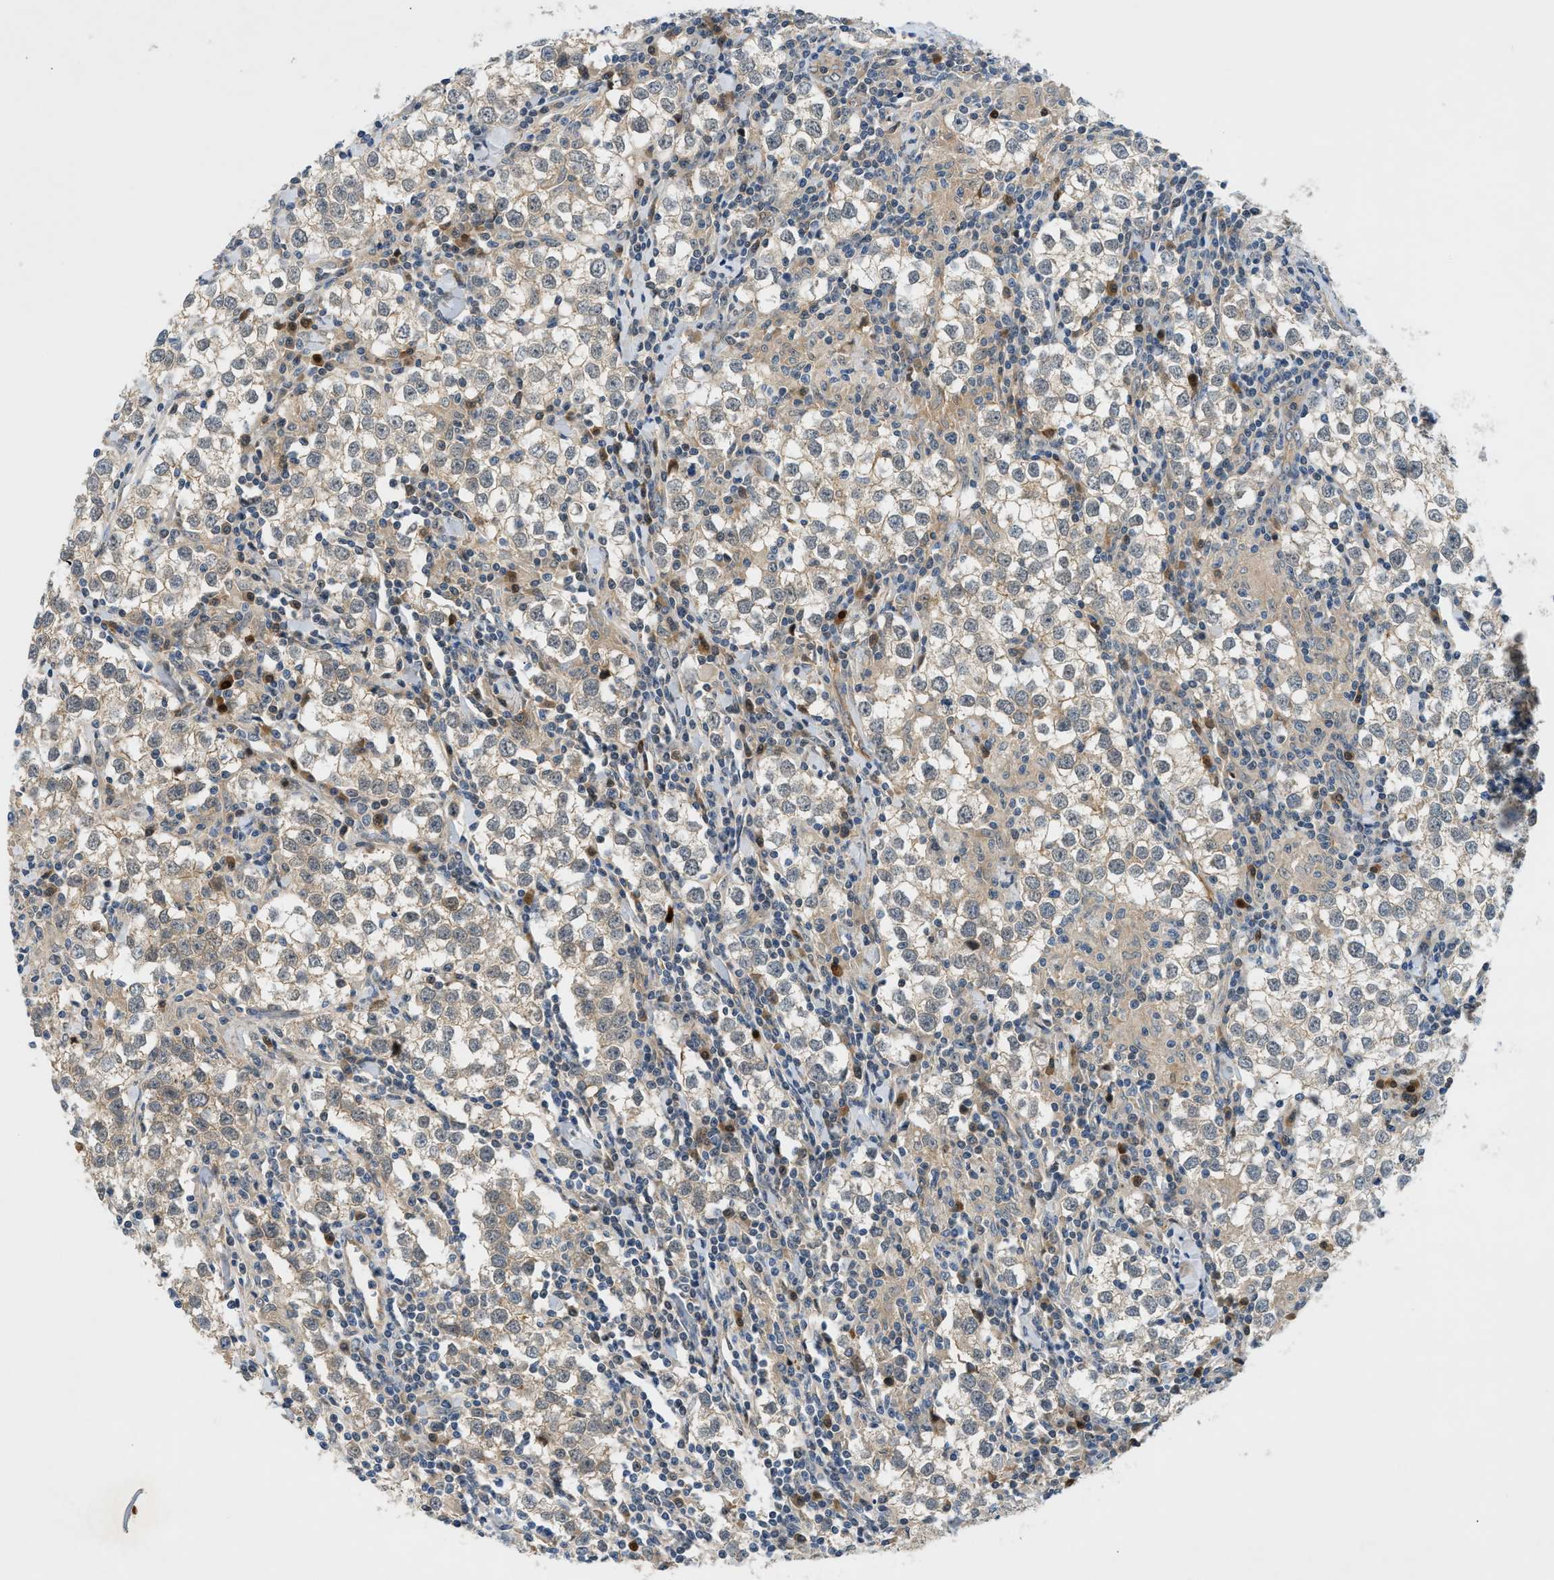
{"staining": {"intensity": "weak", "quantity": ">75%", "location": "cytoplasmic/membranous"}, "tissue": "testis cancer", "cell_type": "Tumor cells", "image_type": "cancer", "snomed": [{"axis": "morphology", "description": "Seminoma, NOS"}, {"axis": "morphology", "description": "Carcinoma, Embryonal, NOS"}, {"axis": "topography", "description": "Testis"}], "caption": "Testis cancer stained with a protein marker exhibits weak staining in tumor cells.", "gene": "TRAK2", "patient": {"sex": "male", "age": 36}}